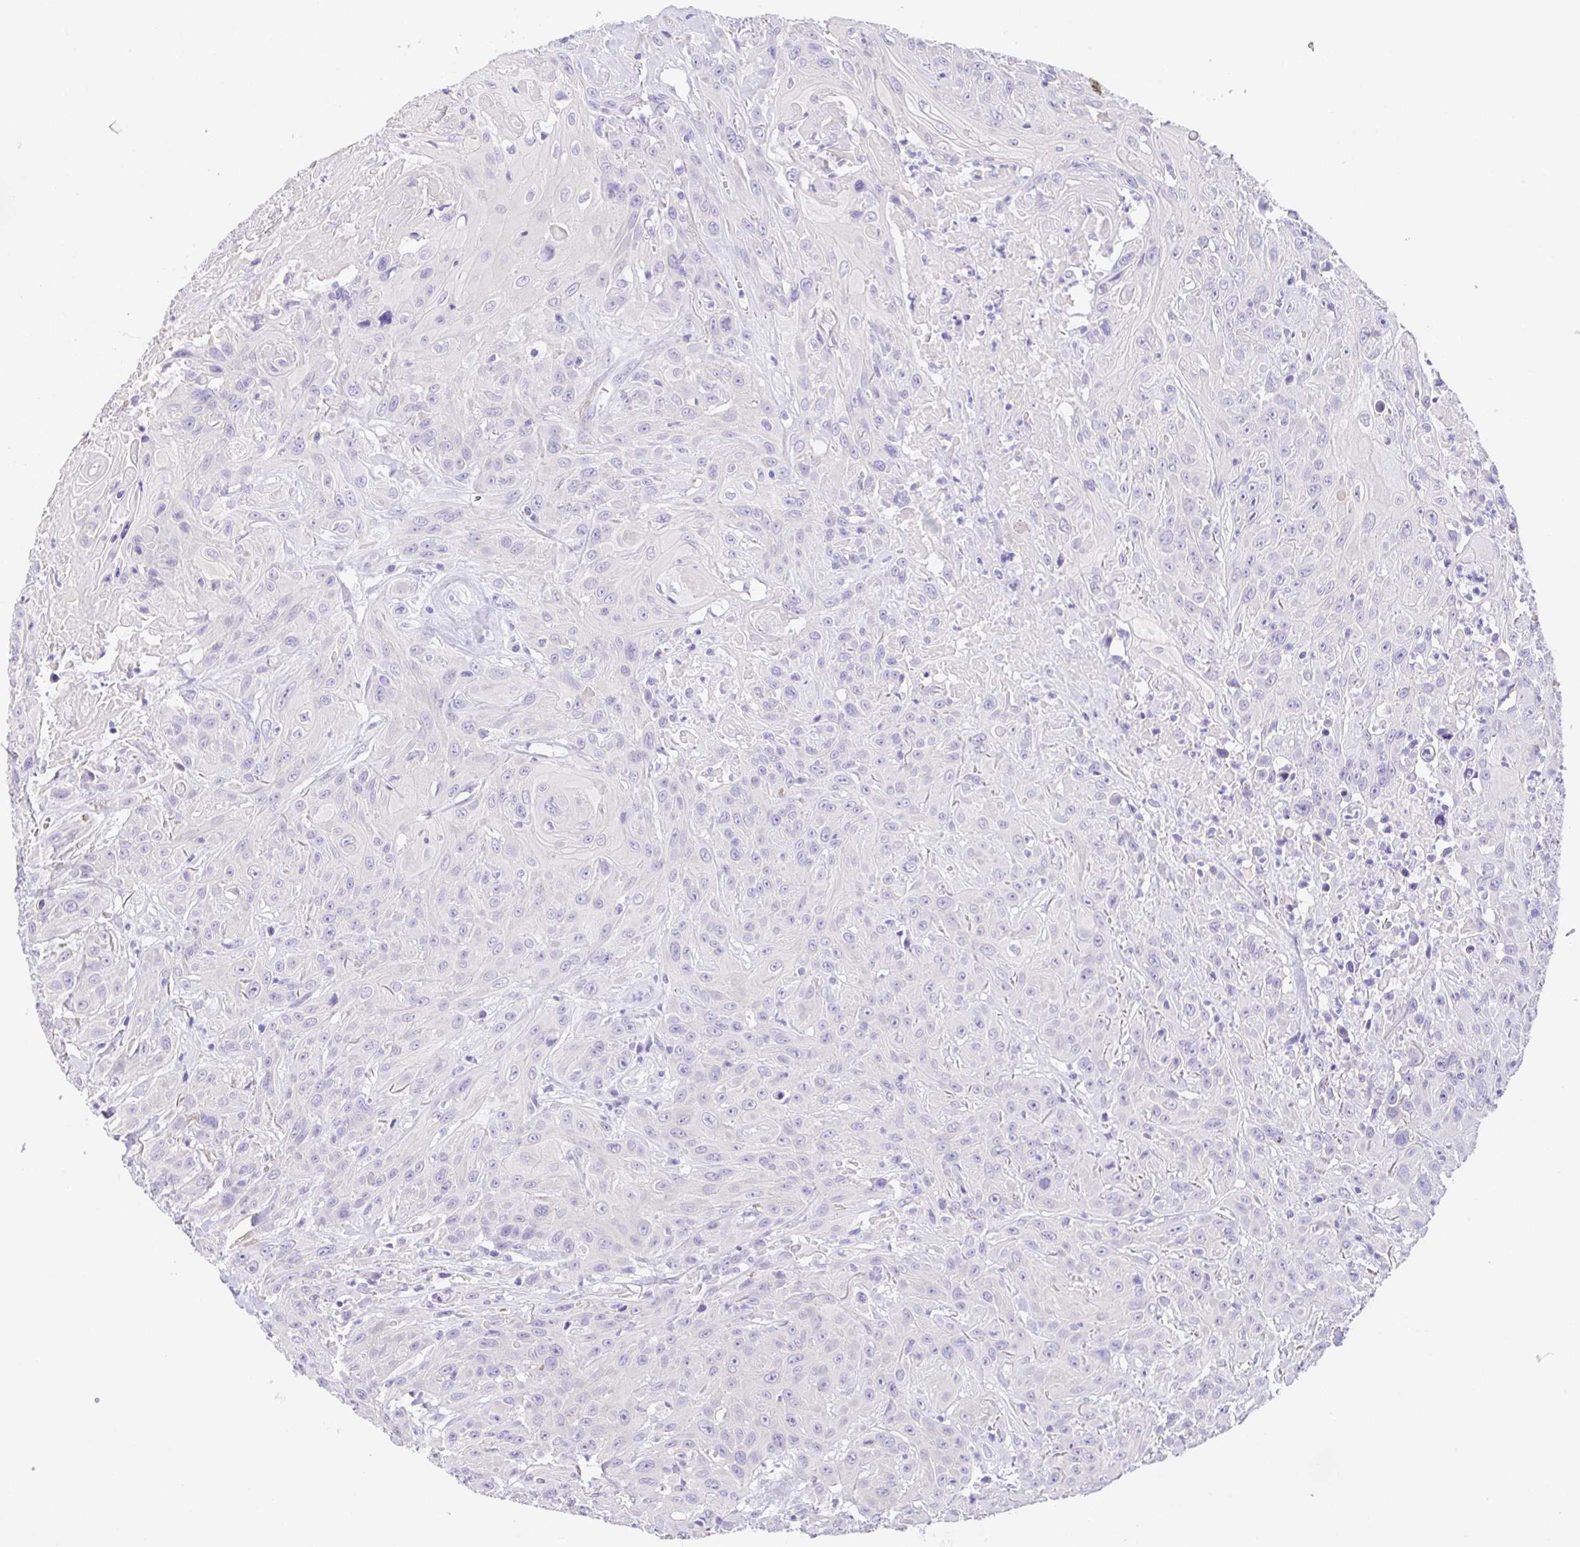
{"staining": {"intensity": "negative", "quantity": "none", "location": "none"}, "tissue": "head and neck cancer", "cell_type": "Tumor cells", "image_type": "cancer", "snomed": [{"axis": "morphology", "description": "Squamous cell carcinoma, NOS"}, {"axis": "topography", "description": "Skin"}, {"axis": "topography", "description": "Head-Neck"}], "caption": "The micrograph demonstrates no significant positivity in tumor cells of squamous cell carcinoma (head and neck).", "gene": "SPATA4", "patient": {"sex": "male", "age": 80}}